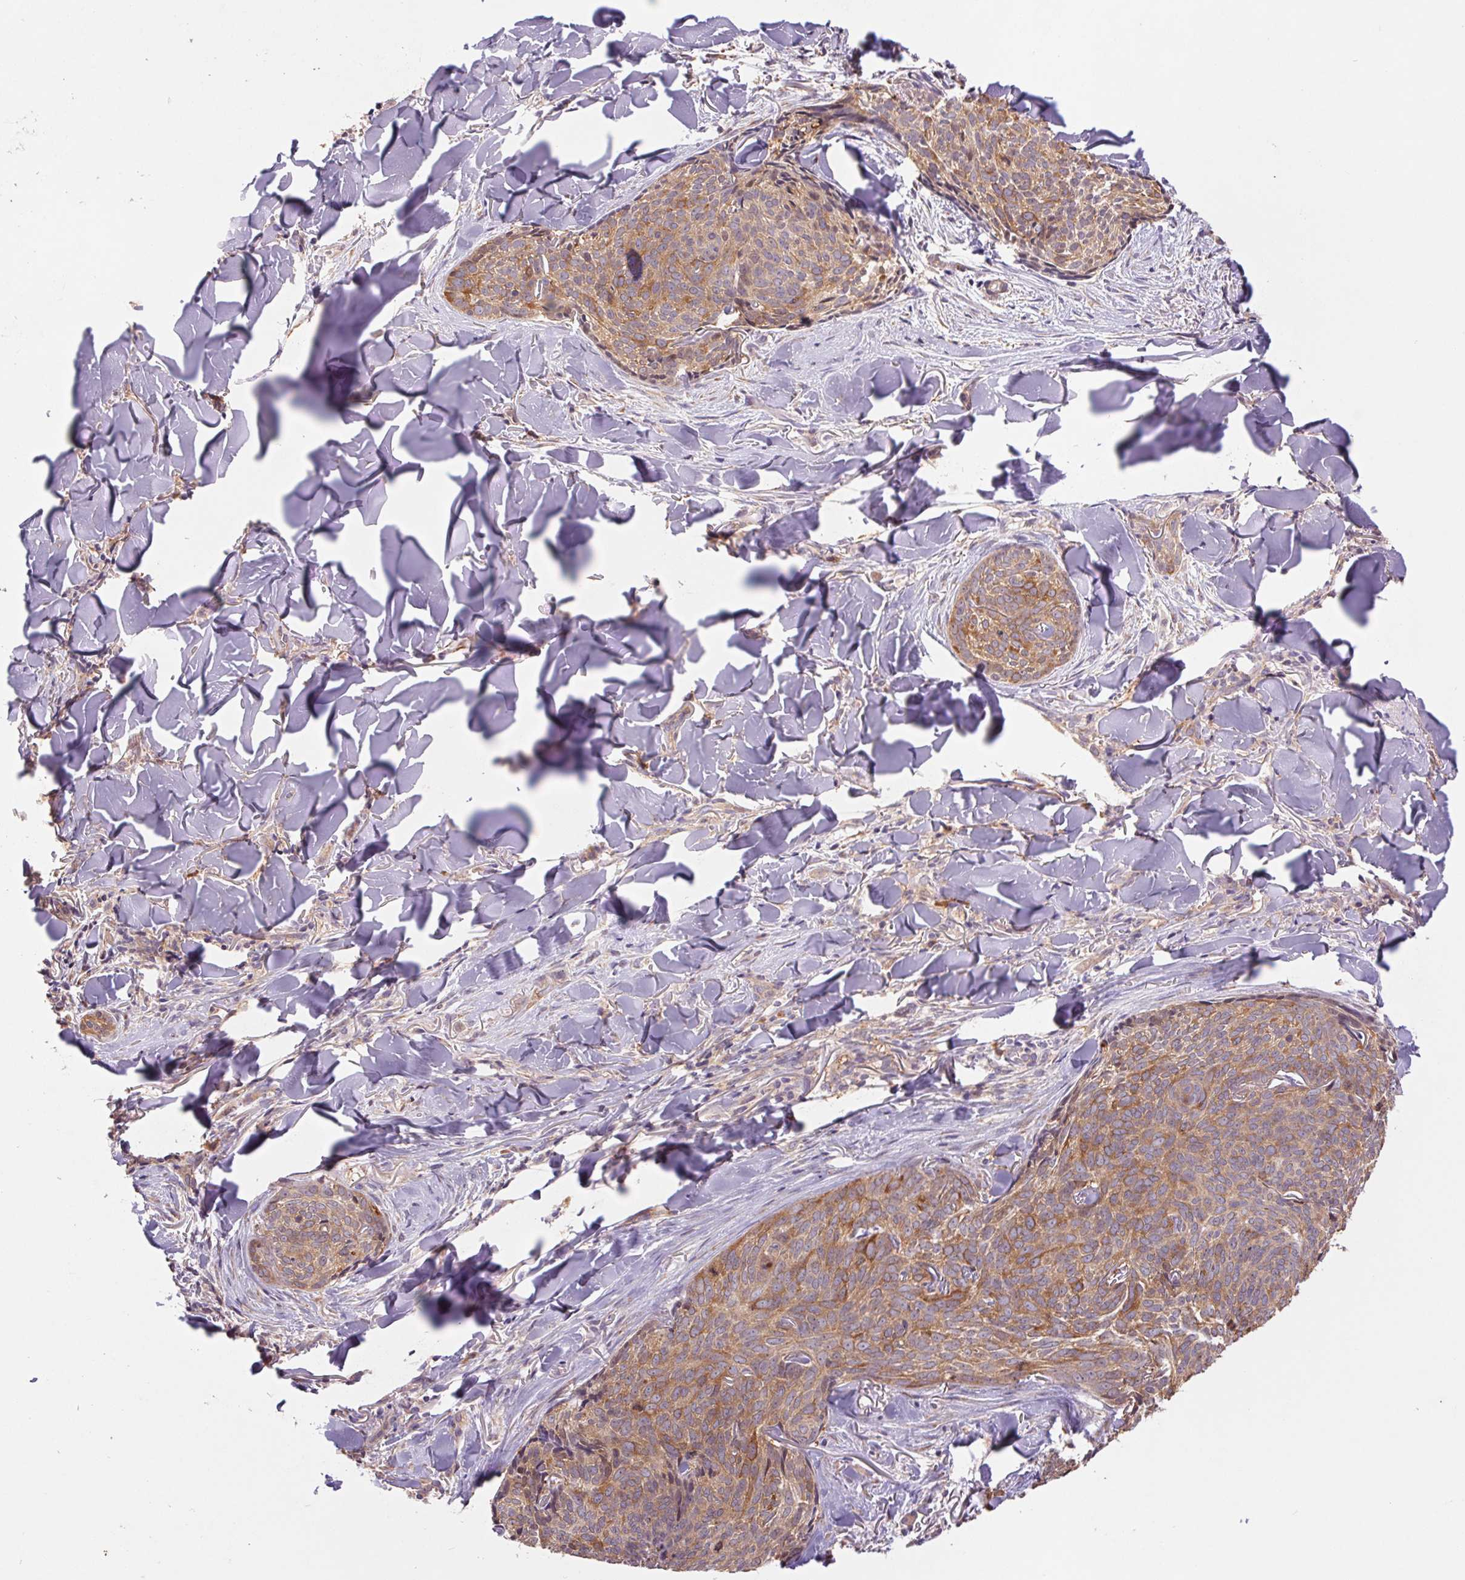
{"staining": {"intensity": "moderate", "quantity": "25%-75%", "location": "cytoplasmic/membranous"}, "tissue": "skin cancer", "cell_type": "Tumor cells", "image_type": "cancer", "snomed": [{"axis": "morphology", "description": "Basal cell carcinoma"}, {"axis": "topography", "description": "Skin"}], "caption": "Immunohistochemical staining of human skin basal cell carcinoma displays medium levels of moderate cytoplasmic/membranous positivity in approximately 25%-75% of tumor cells.", "gene": "RRM1", "patient": {"sex": "female", "age": 82}}